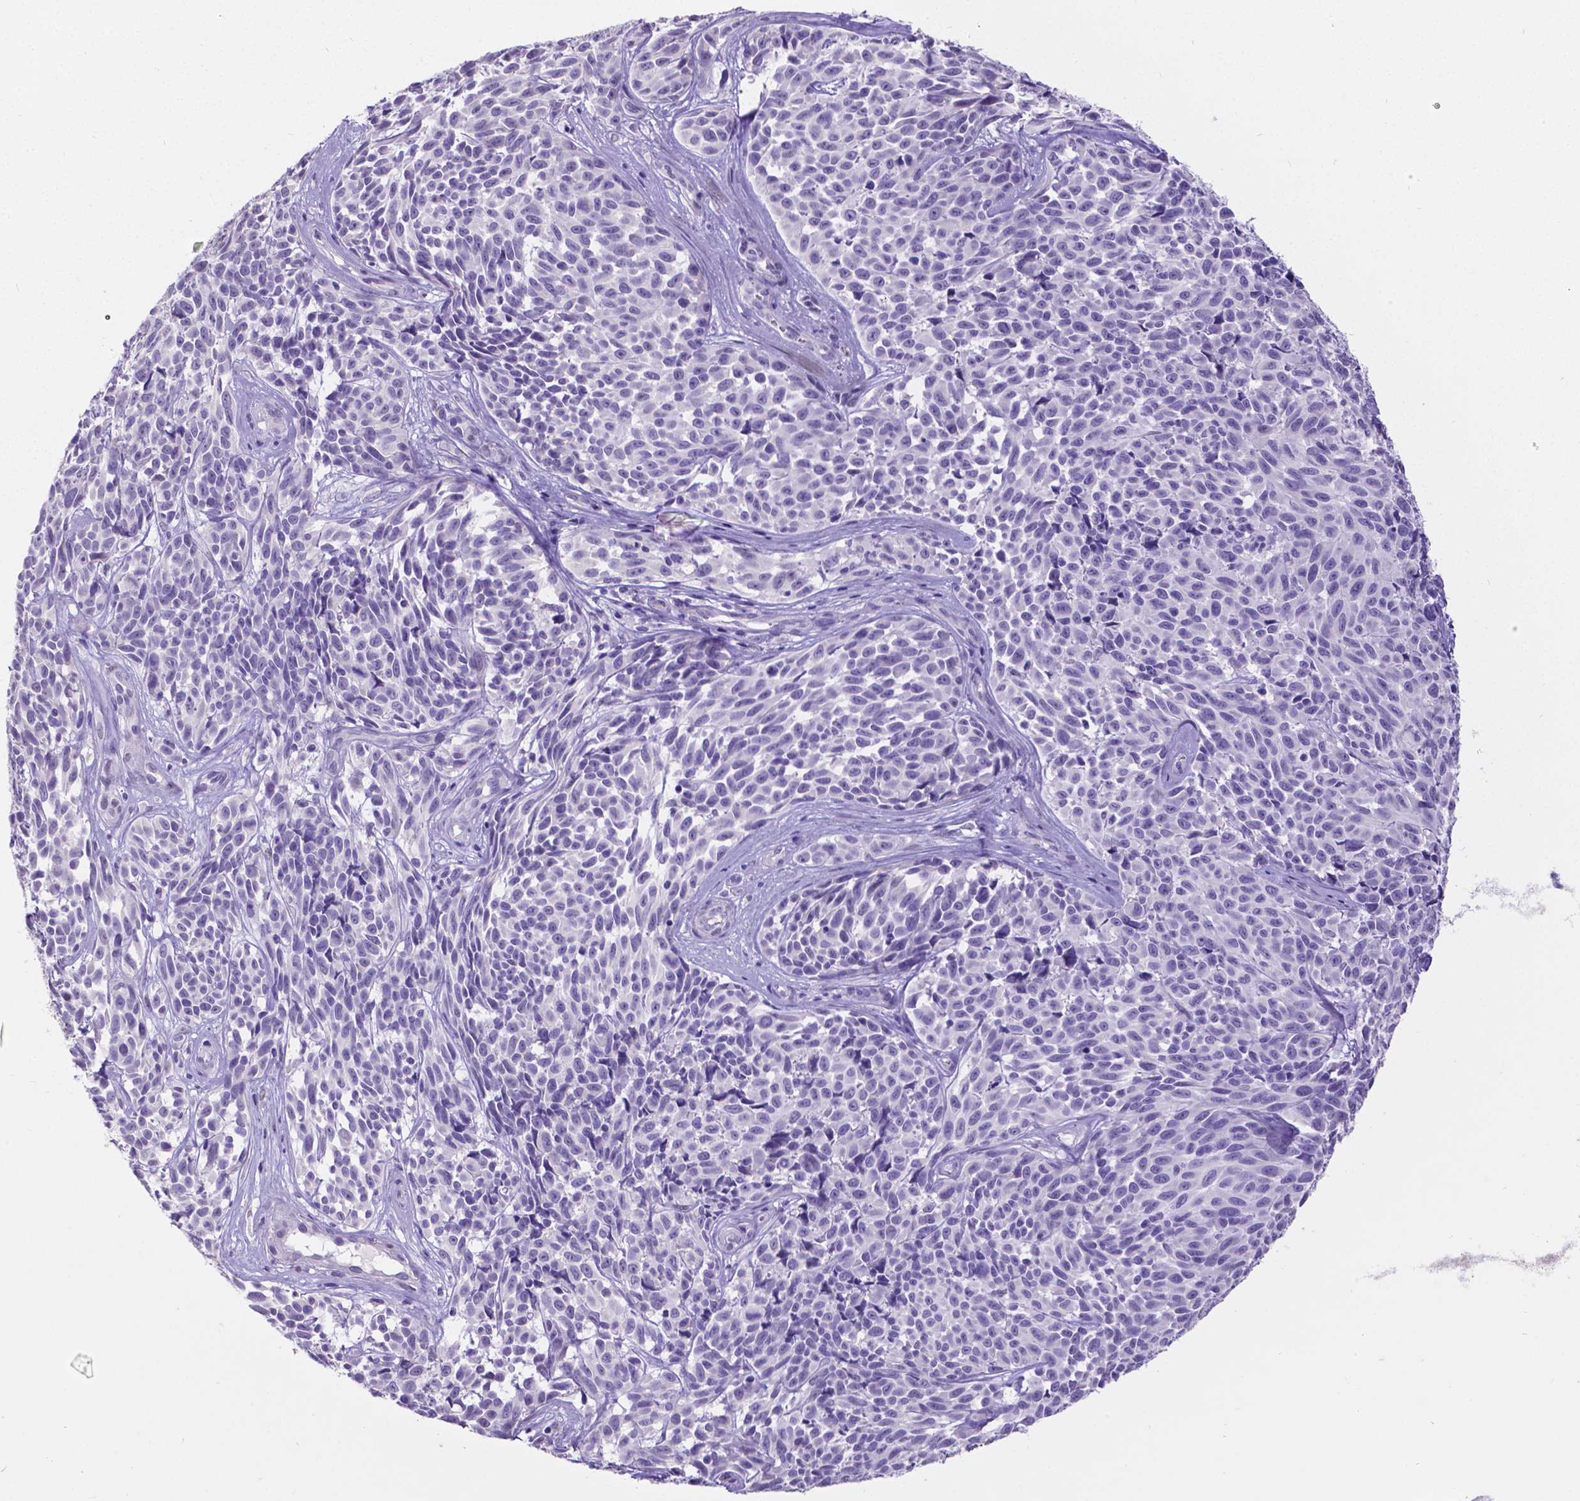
{"staining": {"intensity": "negative", "quantity": "none", "location": "none"}, "tissue": "melanoma", "cell_type": "Tumor cells", "image_type": "cancer", "snomed": [{"axis": "morphology", "description": "Malignant melanoma, NOS"}, {"axis": "topography", "description": "Skin"}], "caption": "Tumor cells show no significant positivity in melanoma.", "gene": "SATB2", "patient": {"sex": "female", "age": 88}}